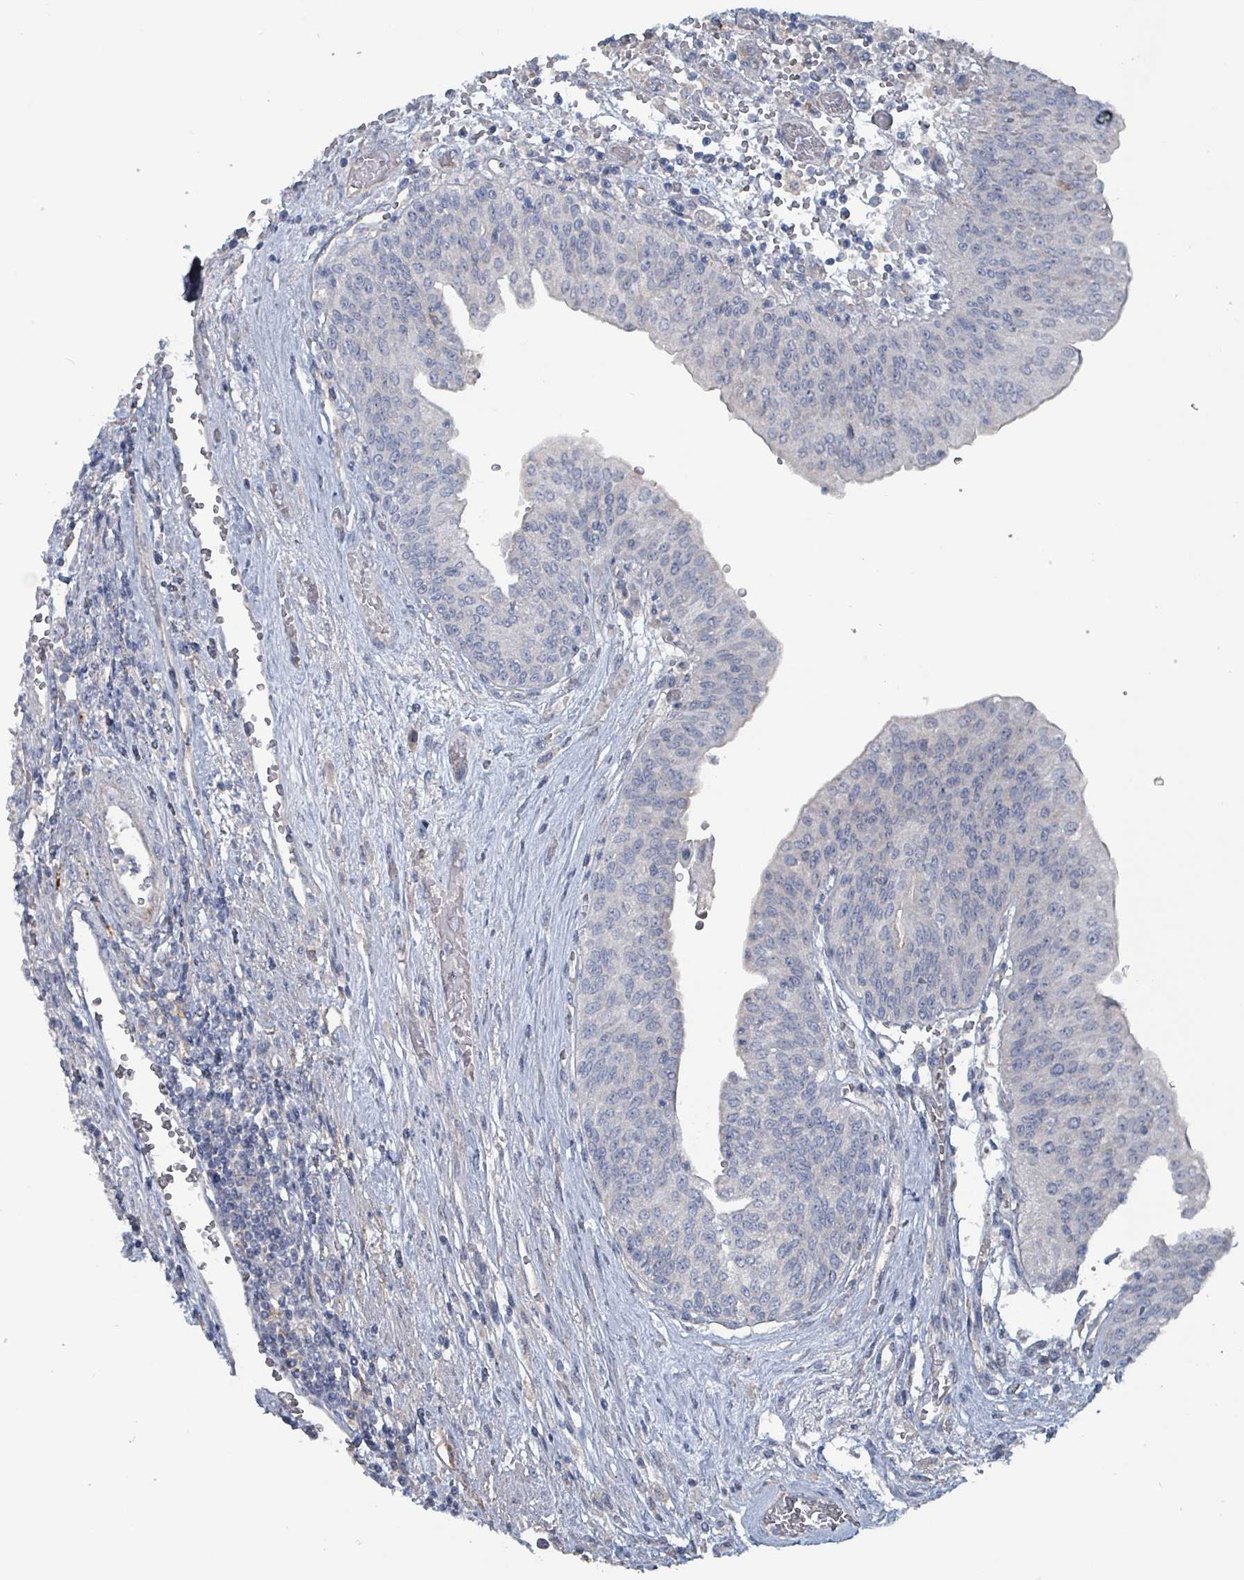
{"staining": {"intensity": "negative", "quantity": "none", "location": "none"}, "tissue": "urothelial cancer", "cell_type": "Tumor cells", "image_type": "cancer", "snomed": [{"axis": "morphology", "description": "Urothelial carcinoma, High grade"}, {"axis": "topography", "description": "Urinary bladder"}], "caption": "Histopathology image shows no significant protein positivity in tumor cells of high-grade urothelial carcinoma.", "gene": "TAAR5", "patient": {"sex": "female", "age": 79}}